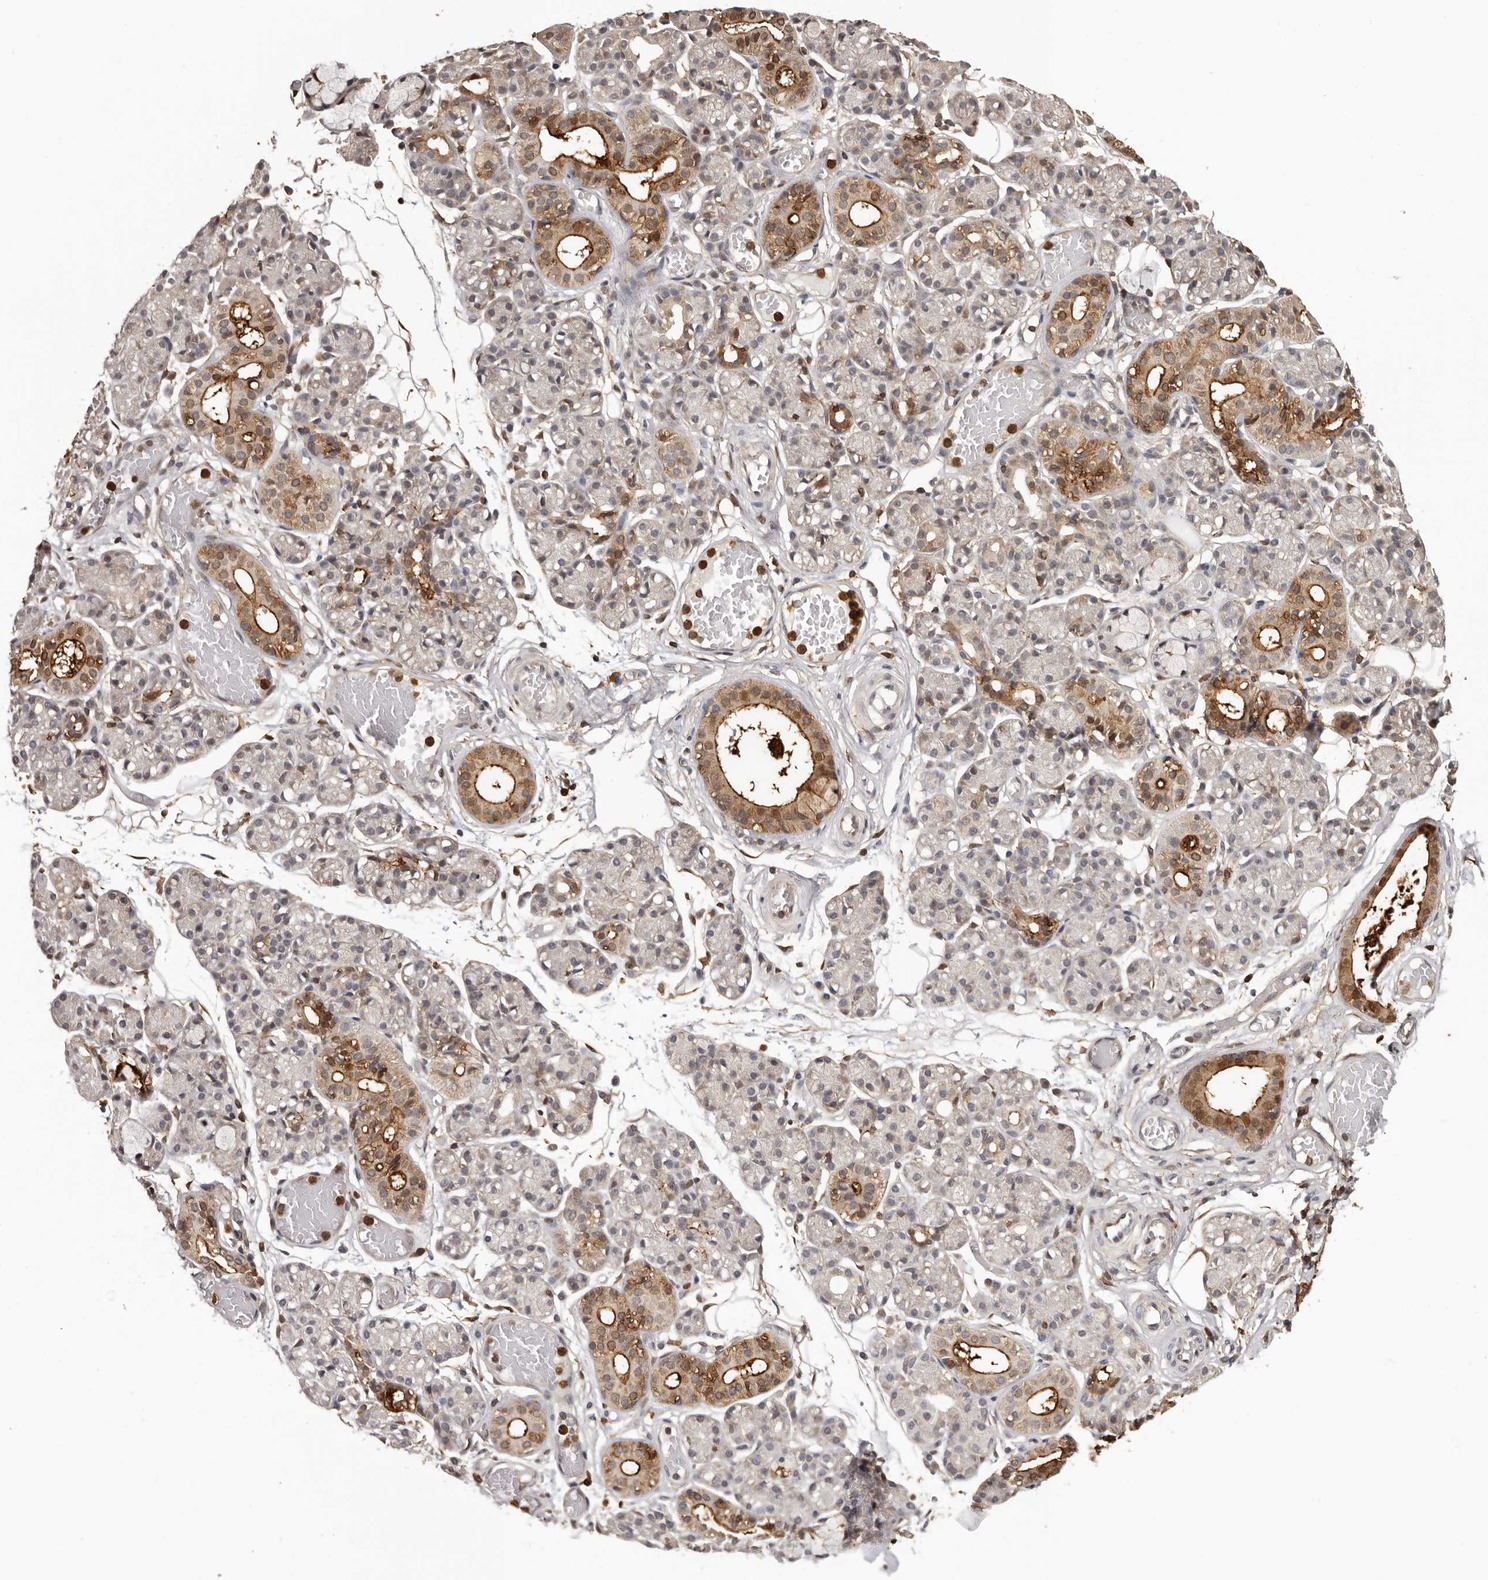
{"staining": {"intensity": "moderate", "quantity": "25%-75%", "location": "cytoplasmic/membranous,nuclear"}, "tissue": "salivary gland", "cell_type": "Glandular cells", "image_type": "normal", "snomed": [{"axis": "morphology", "description": "Normal tissue, NOS"}, {"axis": "topography", "description": "Salivary gland"}], "caption": "Protein staining by immunohistochemistry (IHC) shows moderate cytoplasmic/membranous,nuclear positivity in about 25%-75% of glandular cells in normal salivary gland. The protein of interest is stained brown, and the nuclei are stained in blue (DAB (3,3'-diaminobenzidine) IHC with brightfield microscopy, high magnification).", "gene": "PRR12", "patient": {"sex": "male", "age": 63}}